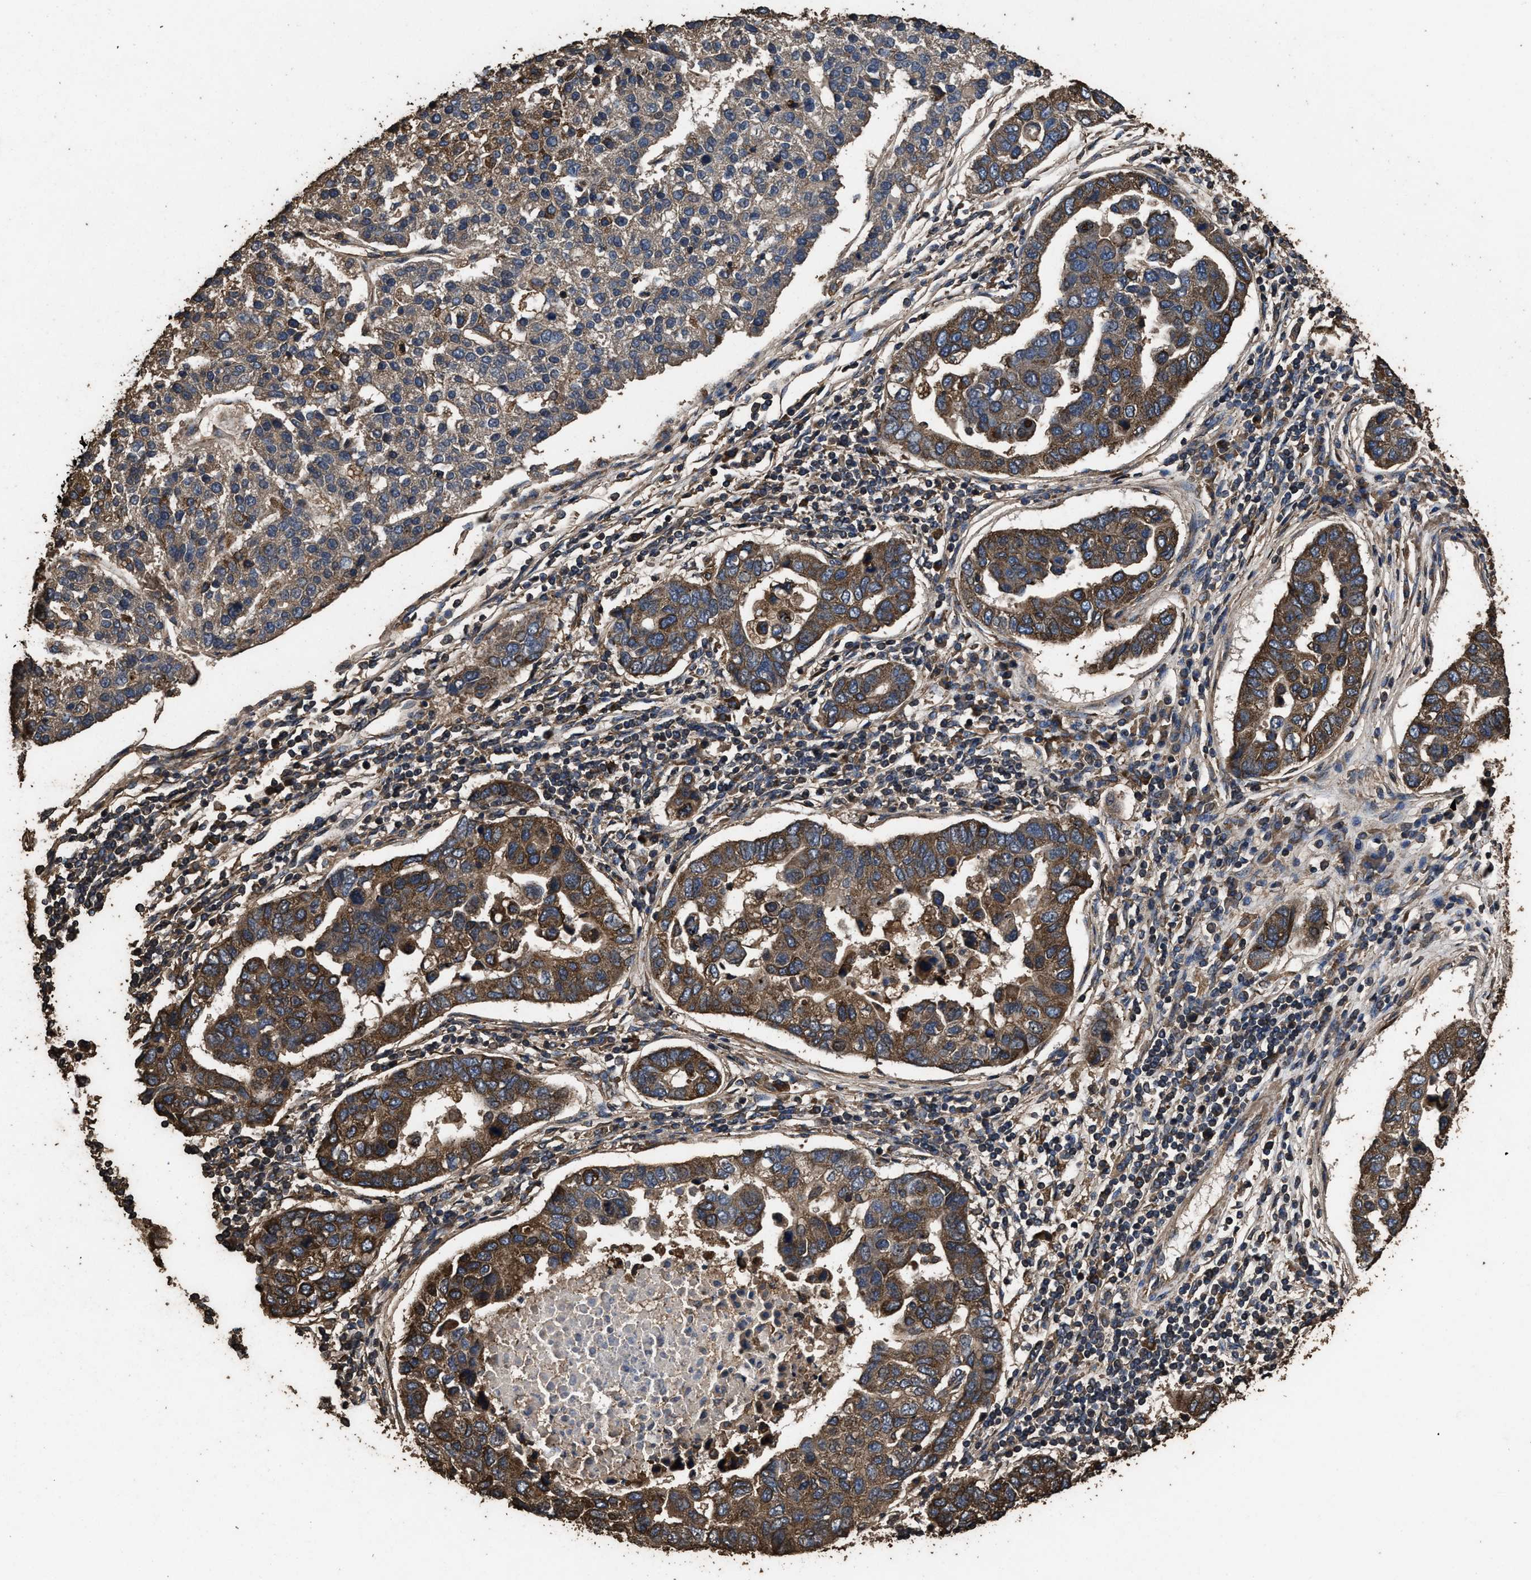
{"staining": {"intensity": "moderate", "quantity": ">75%", "location": "cytoplasmic/membranous"}, "tissue": "pancreatic cancer", "cell_type": "Tumor cells", "image_type": "cancer", "snomed": [{"axis": "morphology", "description": "Adenocarcinoma, NOS"}, {"axis": "topography", "description": "Pancreas"}], "caption": "A histopathology image showing moderate cytoplasmic/membranous expression in approximately >75% of tumor cells in pancreatic cancer (adenocarcinoma), as visualized by brown immunohistochemical staining.", "gene": "ZMYND19", "patient": {"sex": "female", "age": 61}}